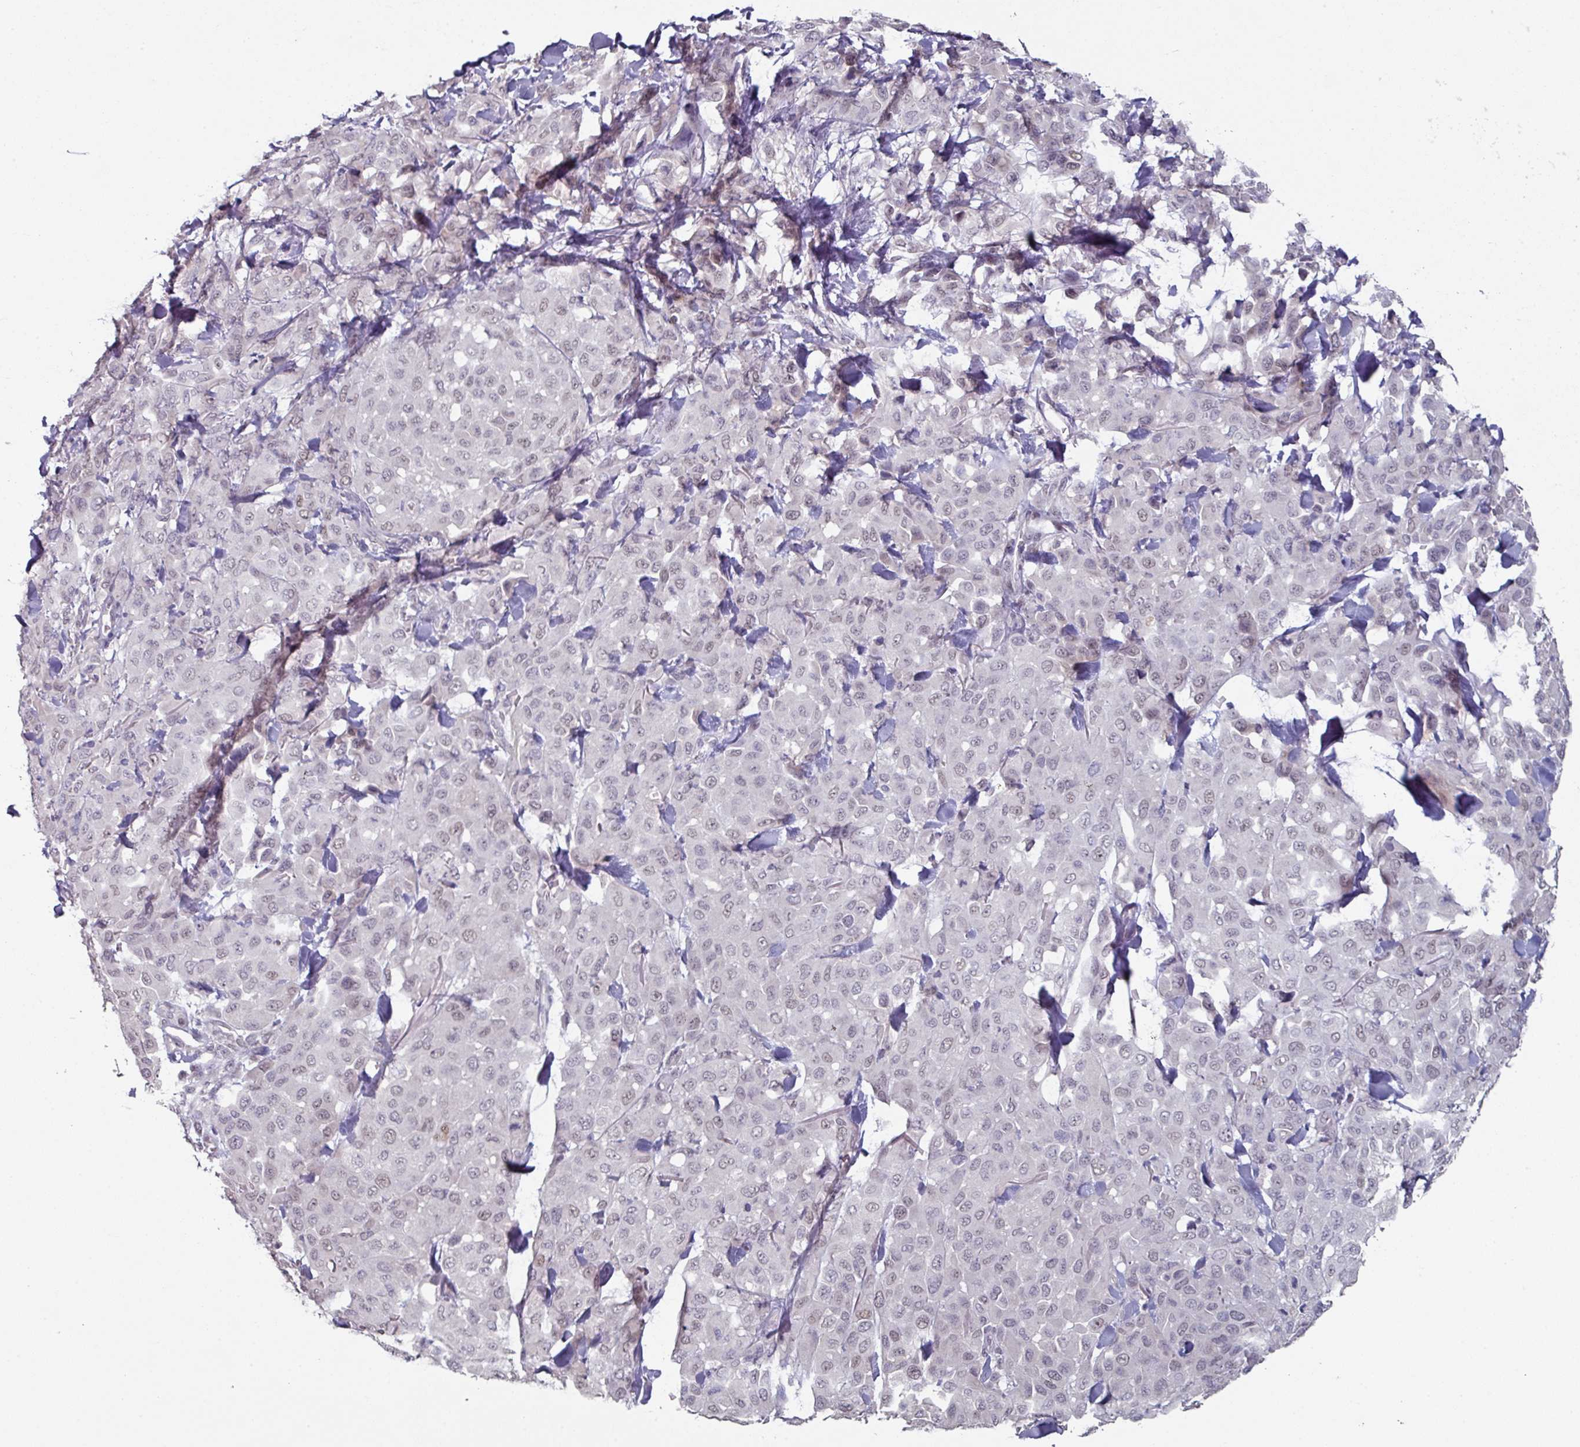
{"staining": {"intensity": "weak", "quantity": ">75%", "location": "nuclear"}, "tissue": "melanoma", "cell_type": "Tumor cells", "image_type": "cancer", "snomed": [{"axis": "morphology", "description": "Malignant melanoma, Metastatic site"}, {"axis": "topography", "description": "Skin"}], "caption": "A low amount of weak nuclear staining is identified in about >75% of tumor cells in malignant melanoma (metastatic site) tissue.", "gene": "ELK1", "patient": {"sex": "female", "age": 81}}